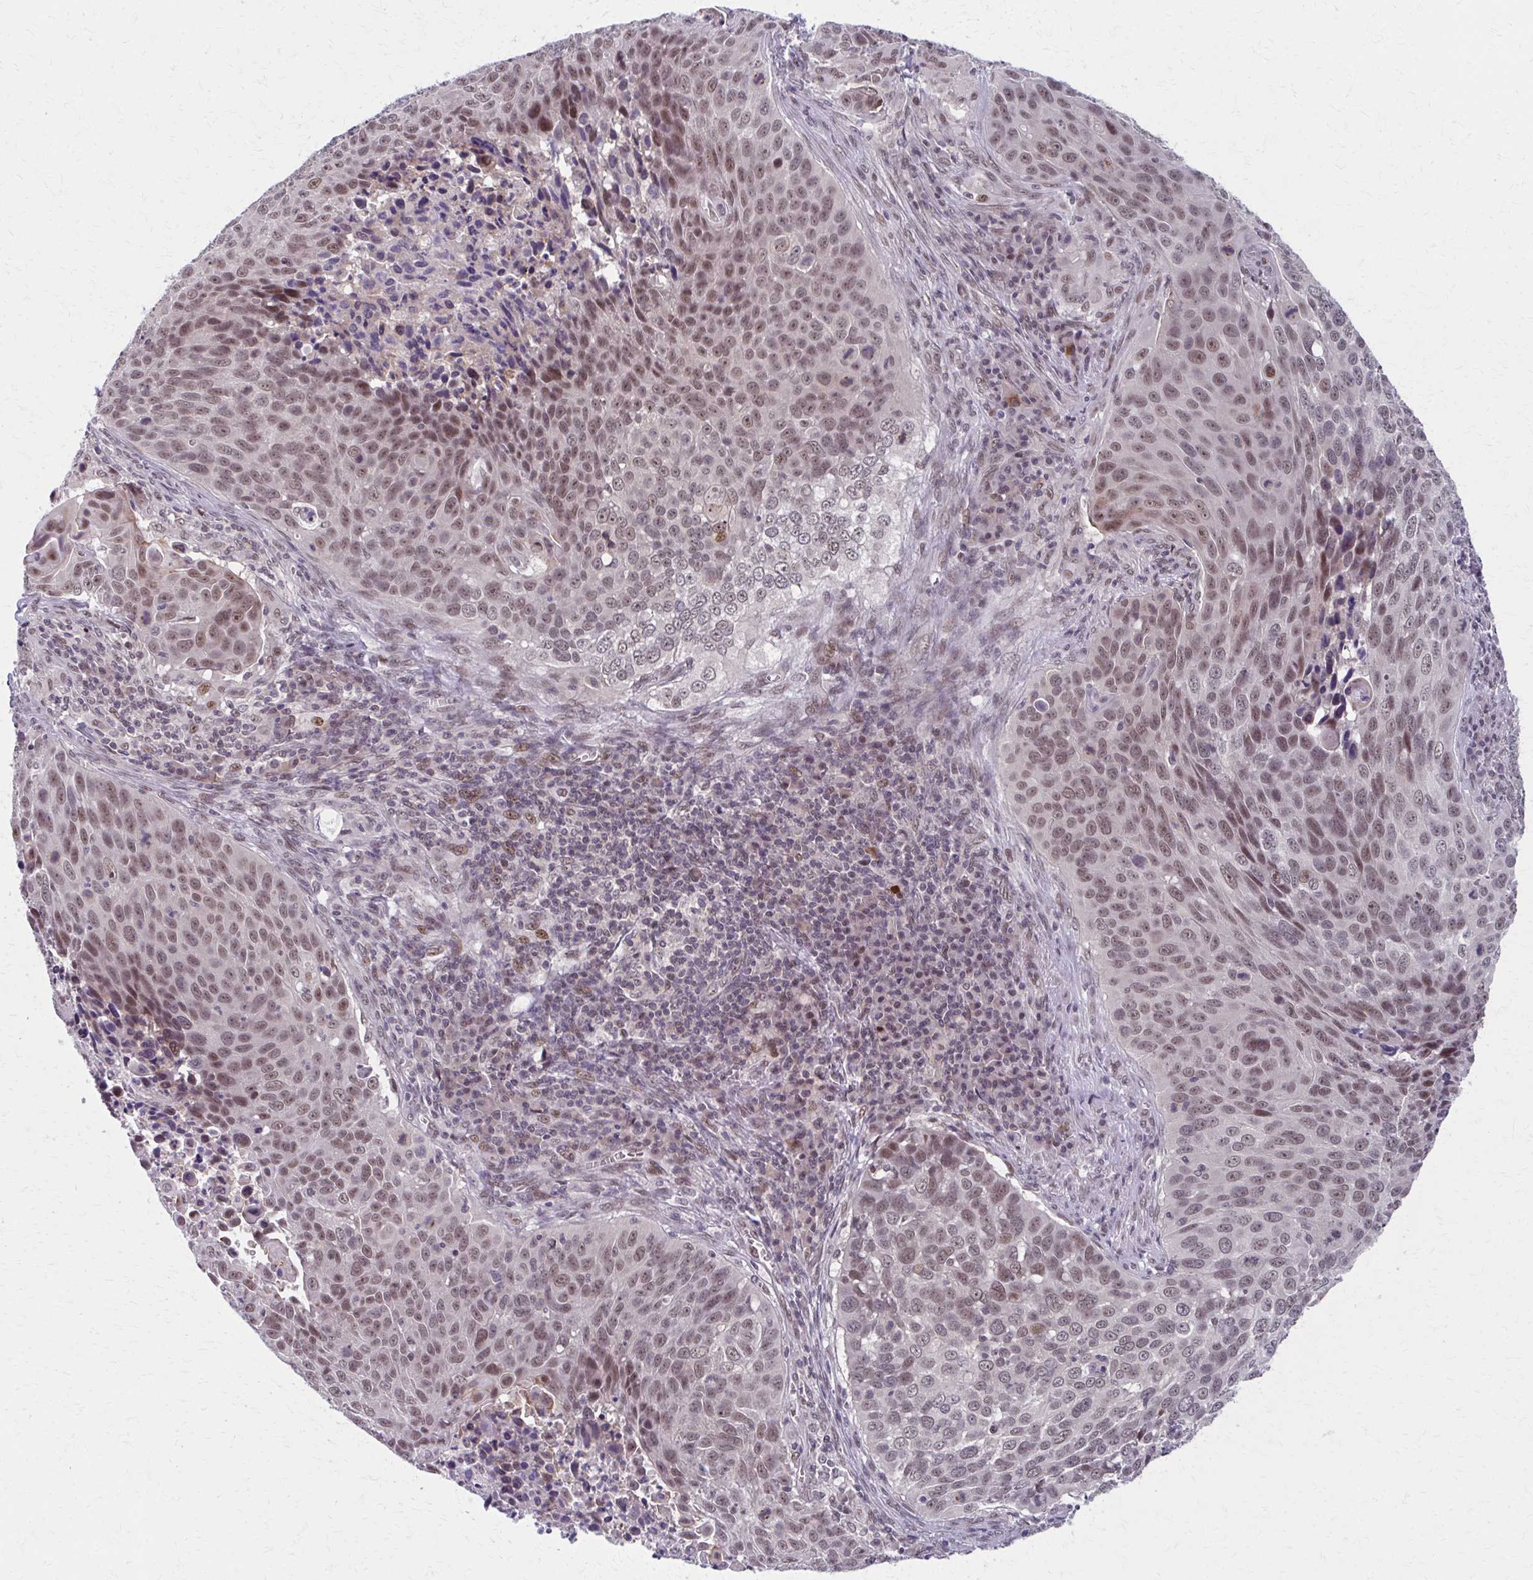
{"staining": {"intensity": "moderate", "quantity": ">75%", "location": "nuclear"}, "tissue": "lung cancer", "cell_type": "Tumor cells", "image_type": "cancer", "snomed": [{"axis": "morphology", "description": "Squamous cell carcinoma, NOS"}, {"axis": "topography", "description": "Lung"}], "caption": "Lung cancer stained for a protein (brown) demonstrates moderate nuclear positive staining in about >75% of tumor cells.", "gene": "SETBP1", "patient": {"sex": "male", "age": 78}}